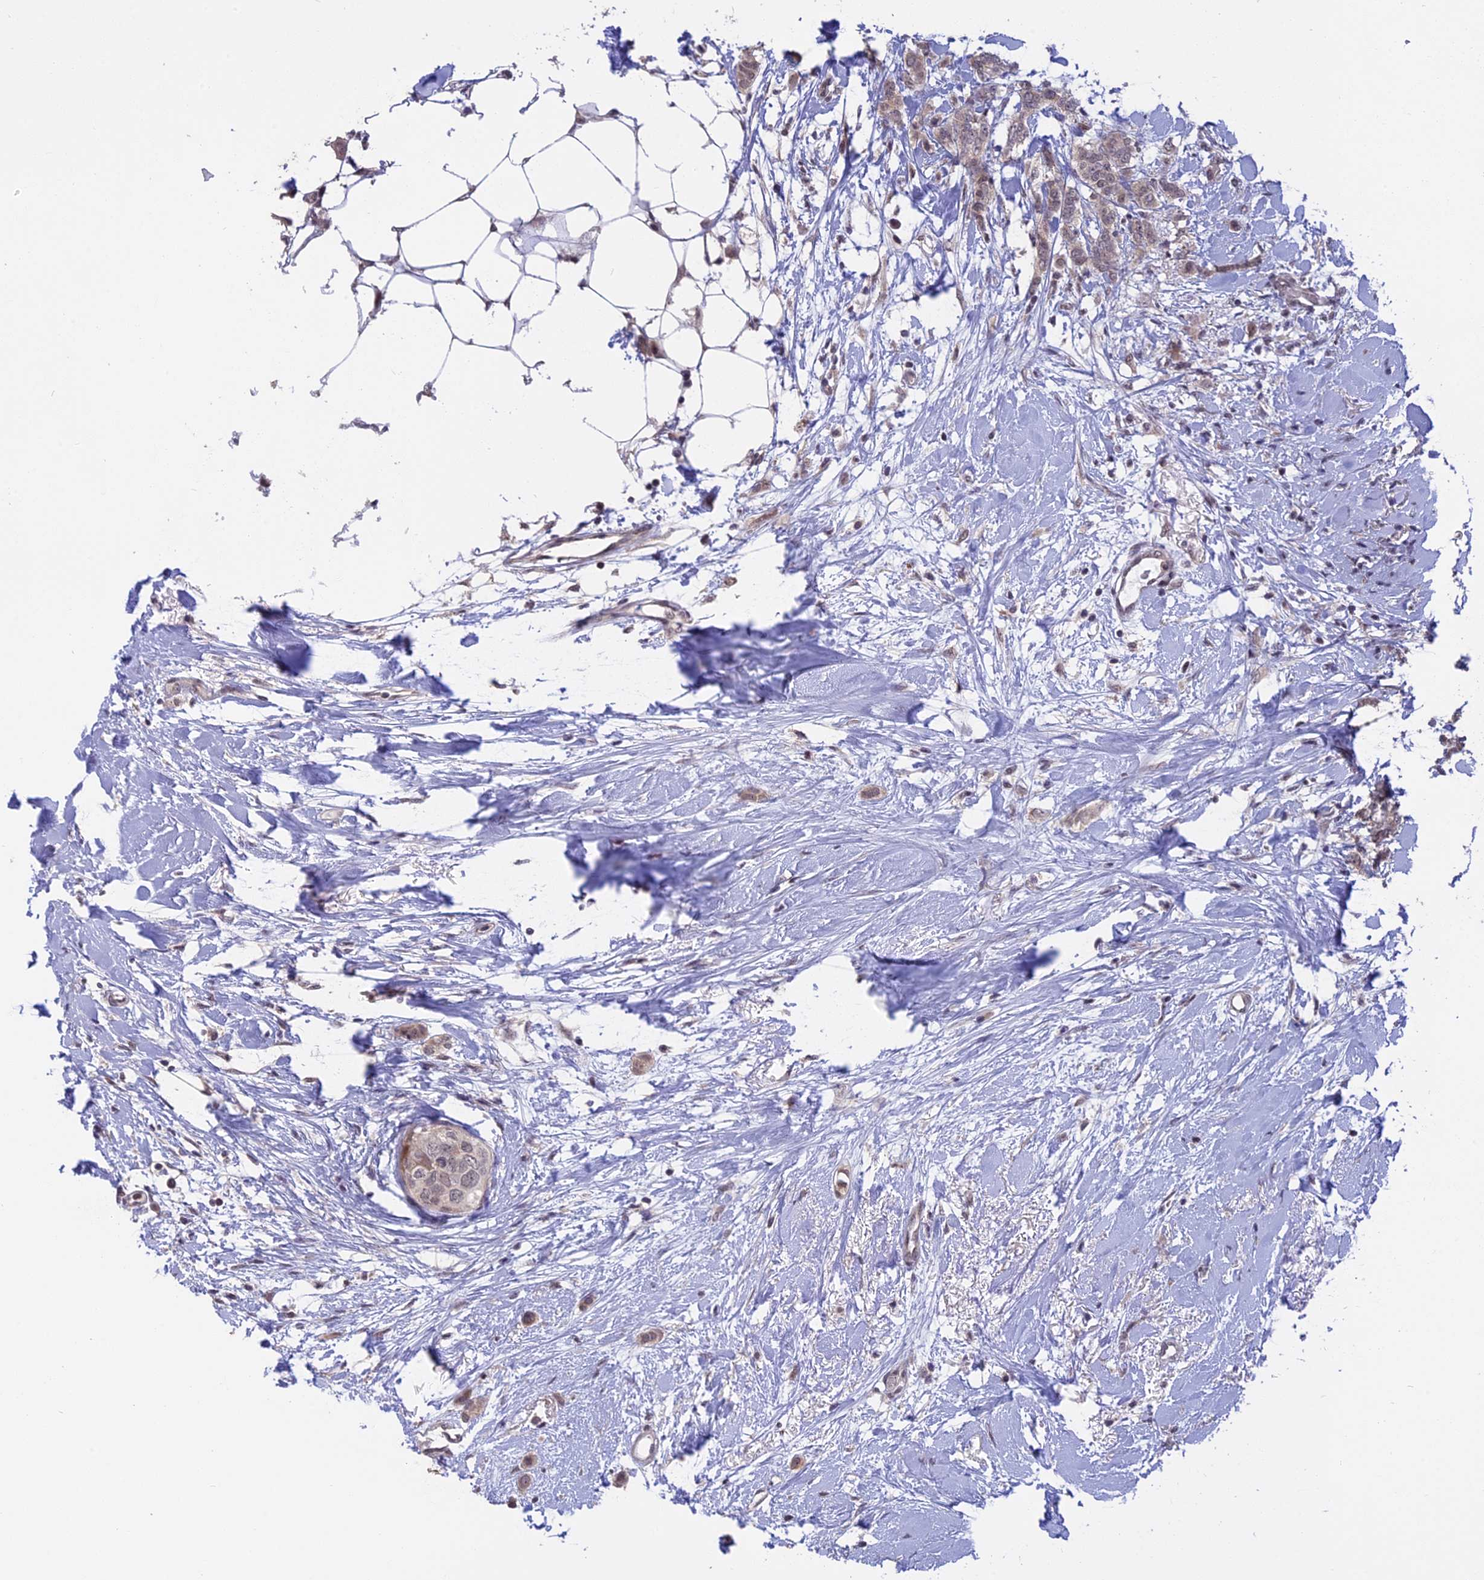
{"staining": {"intensity": "negative", "quantity": "none", "location": "none"}, "tissue": "breast cancer", "cell_type": "Tumor cells", "image_type": "cancer", "snomed": [{"axis": "morphology", "description": "Duct carcinoma"}, {"axis": "topography", "description": "Breast"}], "caption": "Immunohistochemistry of breast cancer (infiltrating ductal carcinoma) displays no positivity in tumor cells.", "gene": "POLR2C", "patient": {"sex": "female", "age": 72}}